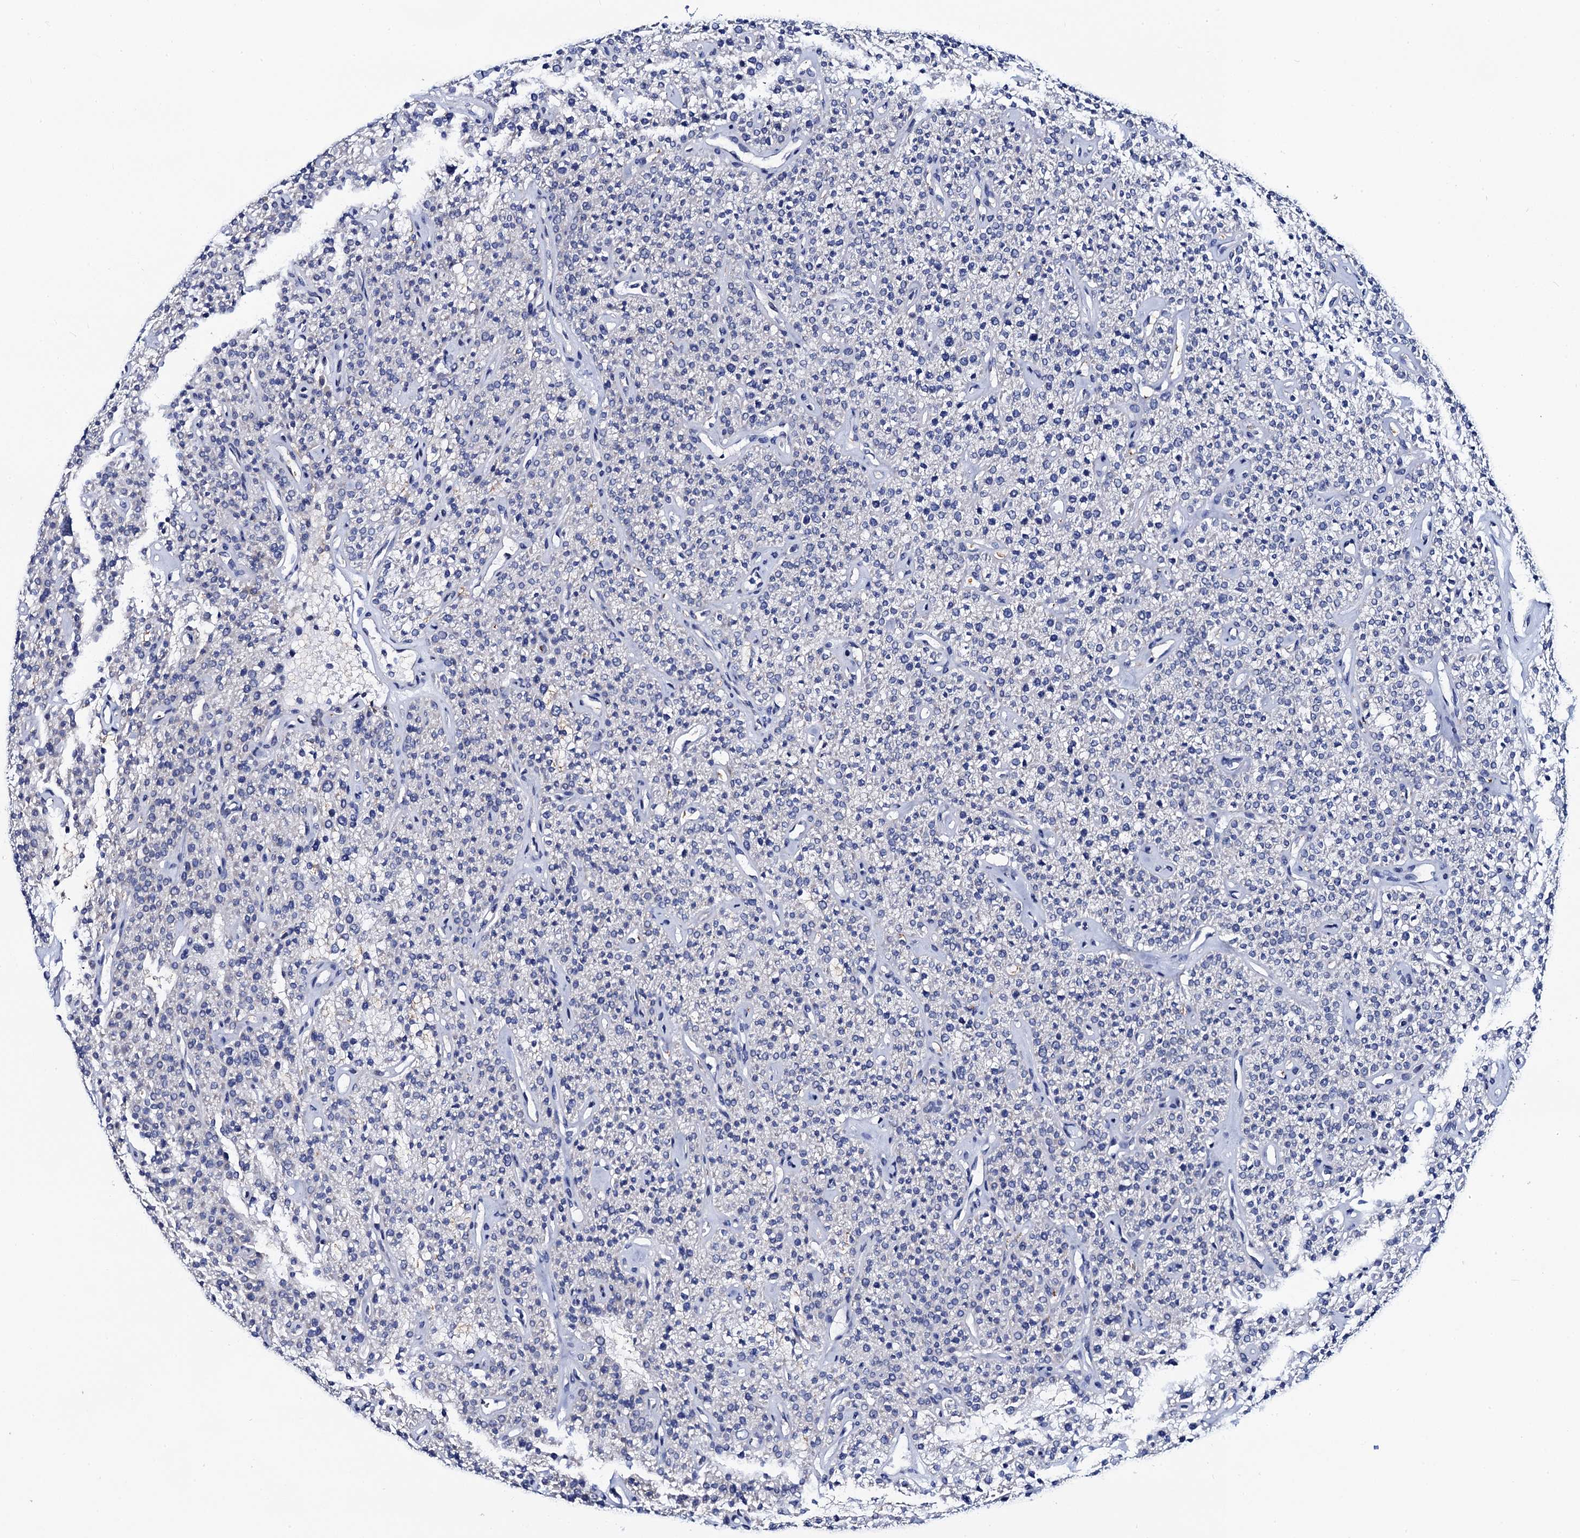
{"staining": {"intensity": "weak", "quantity": "<25%", "location": "nuclear"}, "tissue": "parathyroid gland", "cell_type": "Glandular cells", "image_type": "normal", "snomed": [{"axis": "morphology", "description": "Normal tissue, NOS"}, {"axis": "topography", "description": "Parathyroid gland"}], "caption": "Glandular cells show no significant protein staining in normal parathyroid gland.", "gene": "C16orf87", "patient": {"sex": "male", "age": 46}}